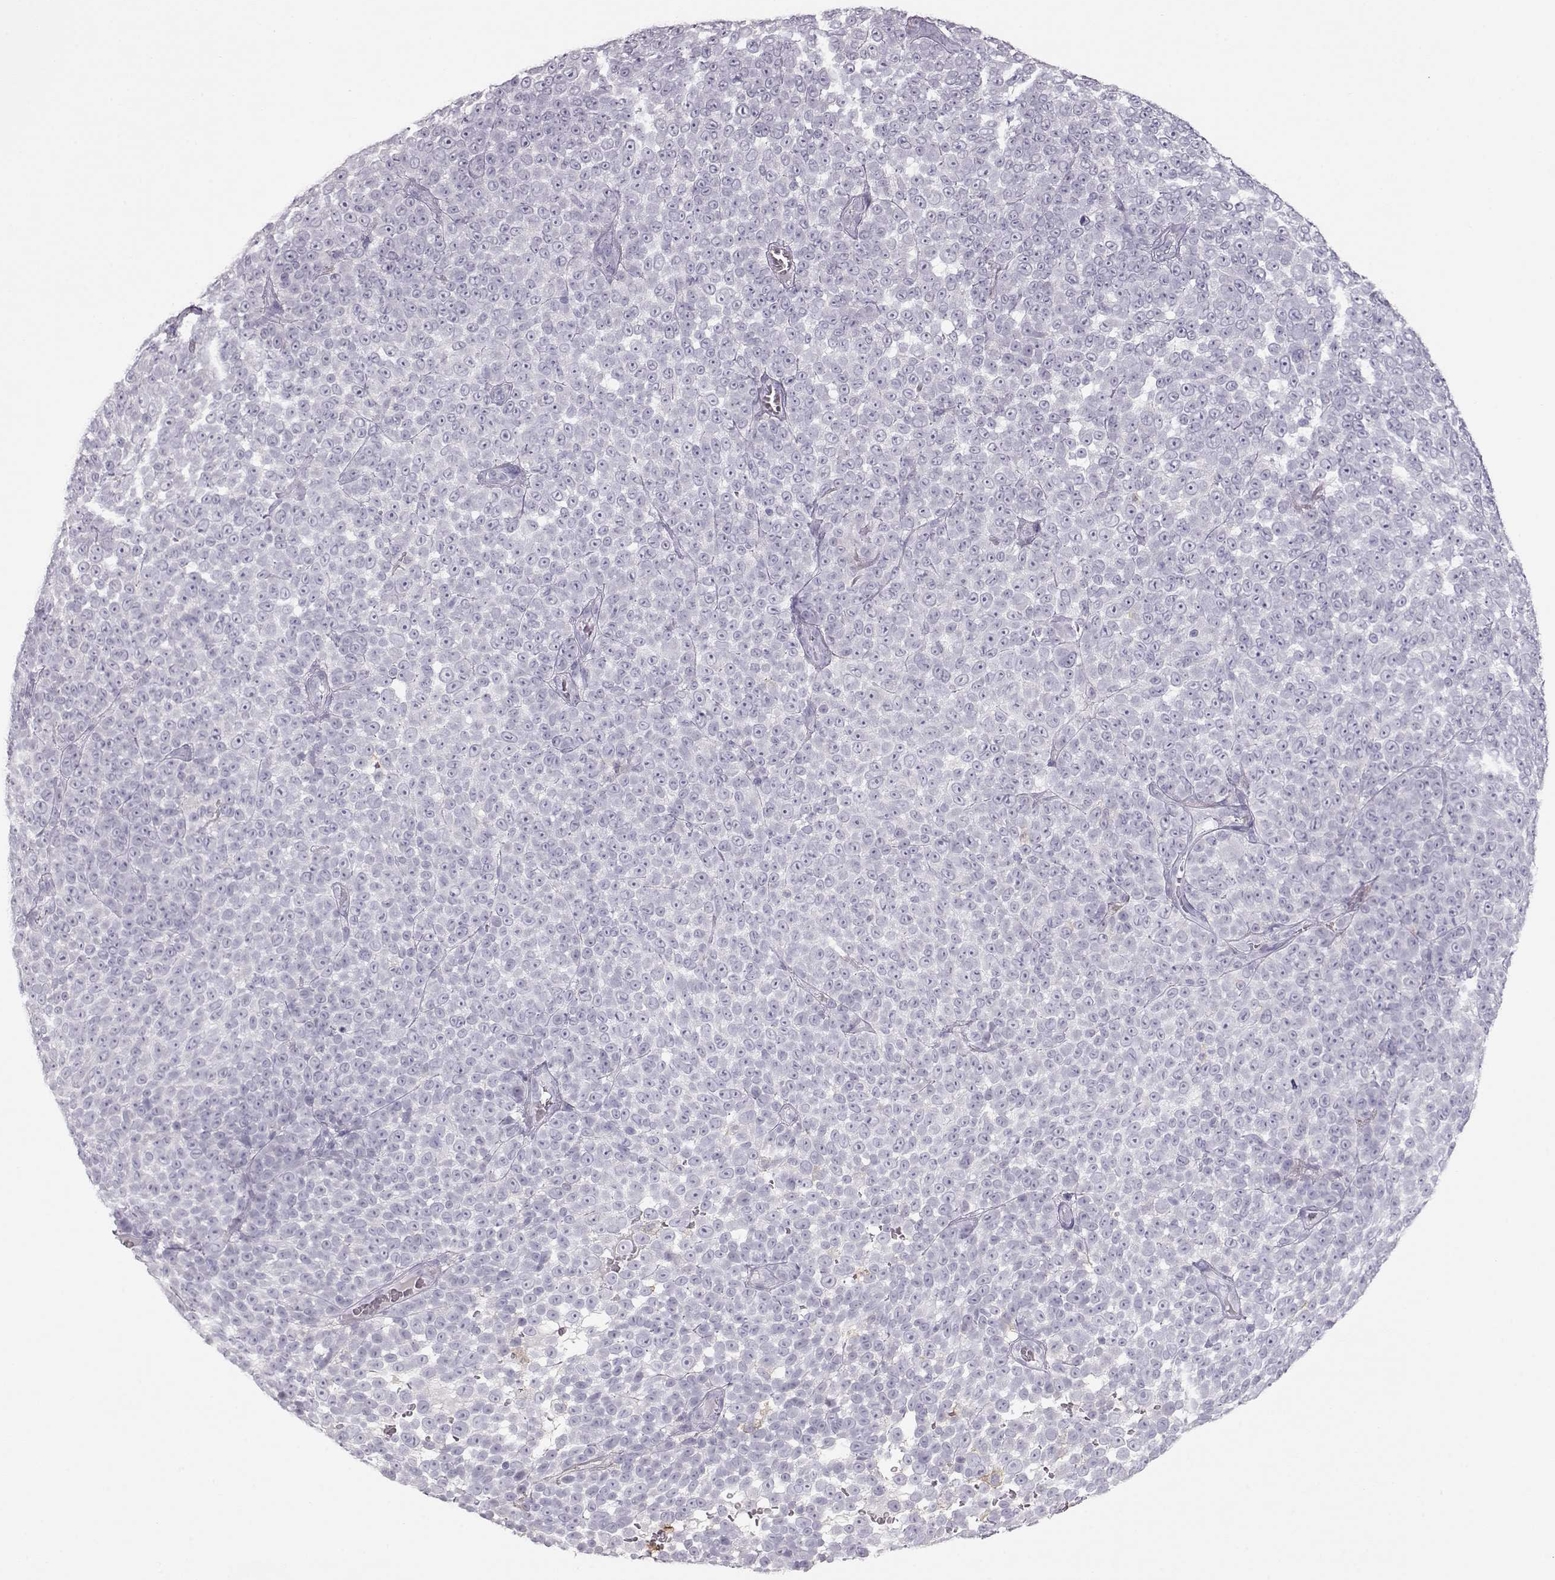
{"staining": {"intensity": "negative", "quantity": "none", "location": "none"}, "tissue": "melanoma", "cell_type": "Tumor cells", "image_type": "cancer", "snomed": [{"axis": "morphology", "description": "Malignant melanoma, NOS"}, {"axis": "topography", "description": "Skin"}], "caption": "DAB (3,3'-diaminobenzidine) immunohistochemical staining of malignant melanoma shows no significant expression in tumor cells.", "gene": "MIP", "patient": {"sex": "female", "age": 95}}